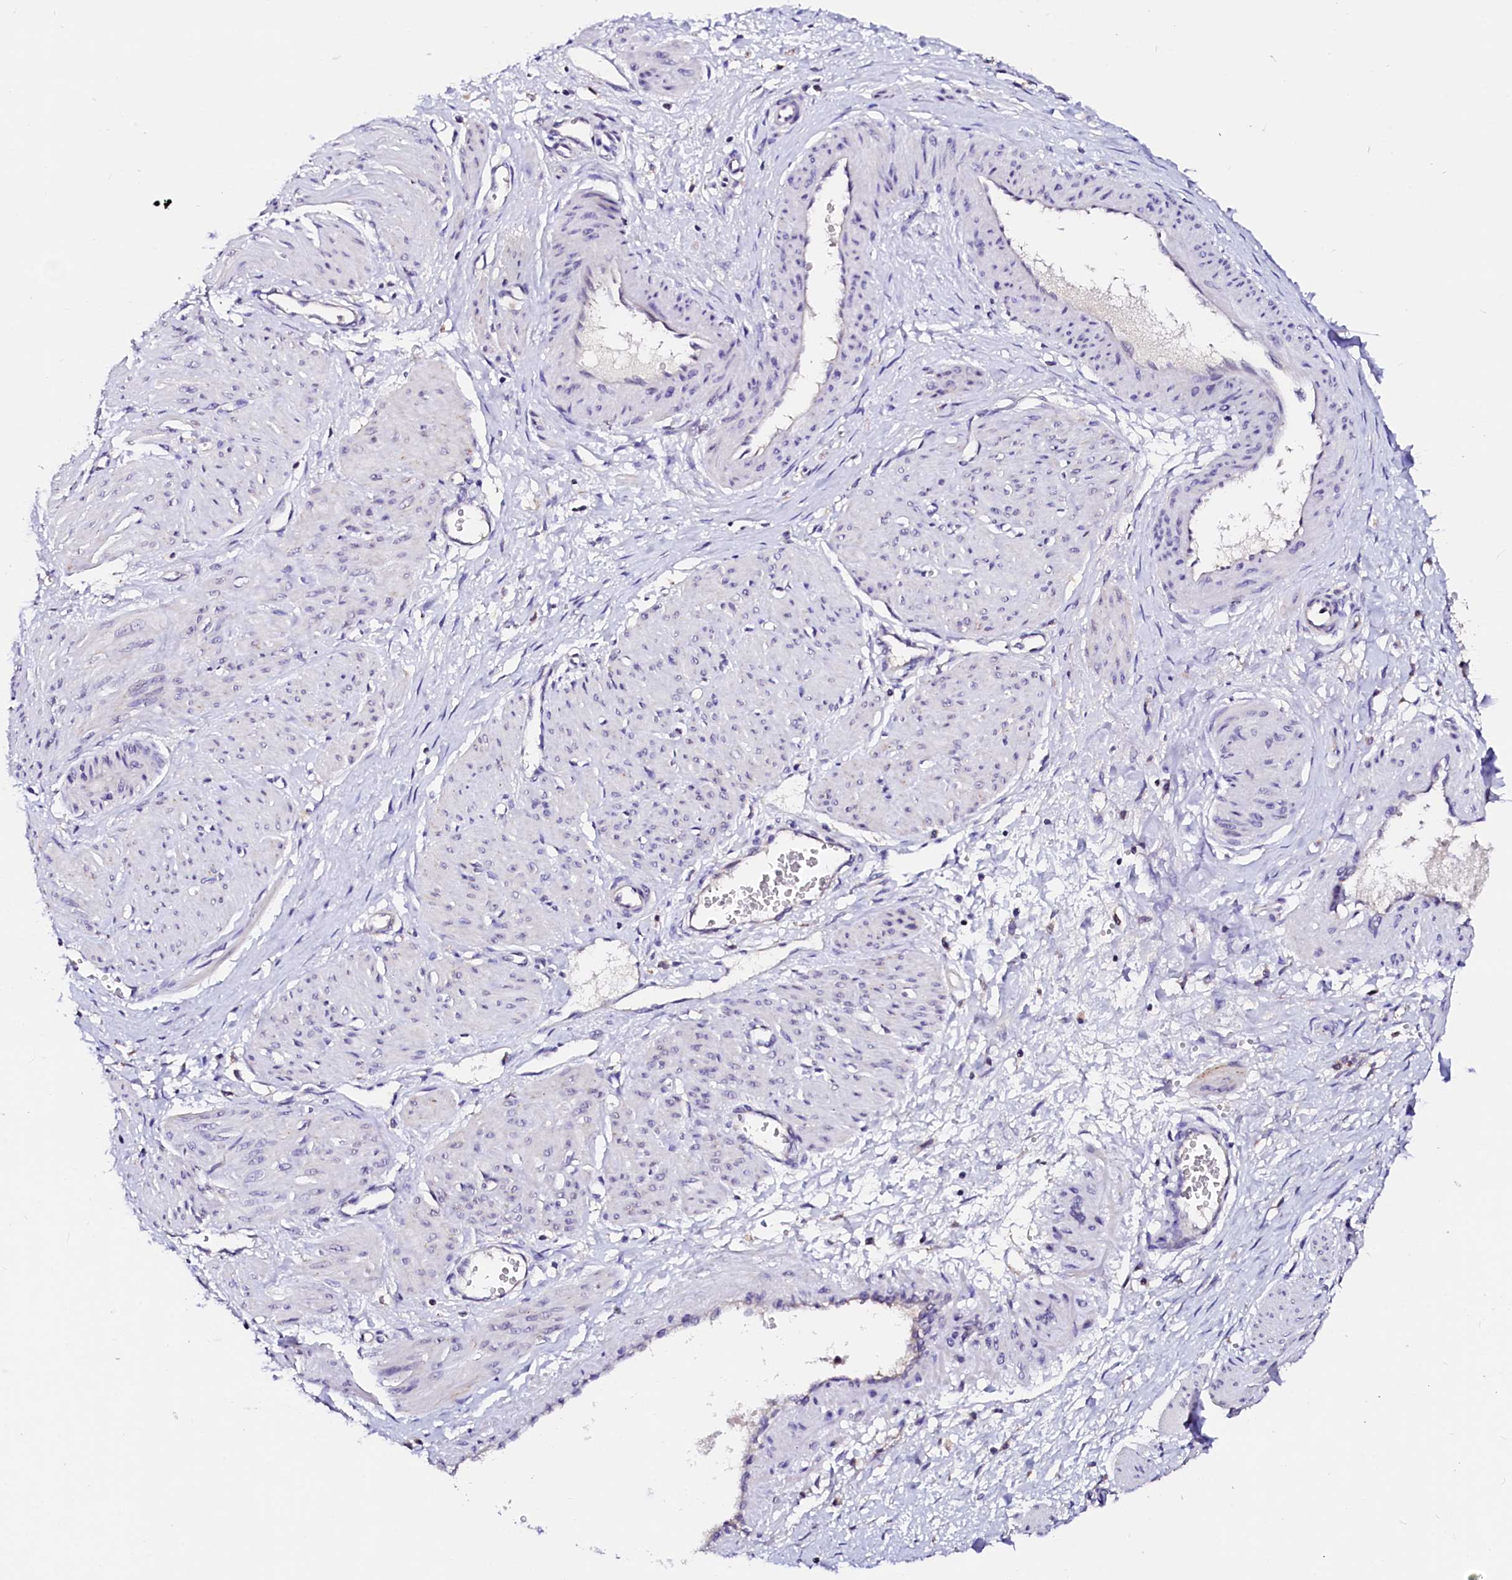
{"staining": {"intensity": "moderate", "quantity": "<25%", "location": "cytoplasmic/membranous"}, "tissue": "smooth muscle", "cell_type": "Smooth muscle cells", "image_type": "normal", "snomed": [{"axis": "morphology", "description": "Normal tissue, NOS"}, {"axis": "topography", "description": "Endometrium"}], "caption": "Protein expression by IHC shows moderate cytoplasmic/membranous staining in about <25% of smooth muscle cells in unremarkable smooth muscle.", "gene": "NALF1", "patient": {"sex": "female", "age": 33}}